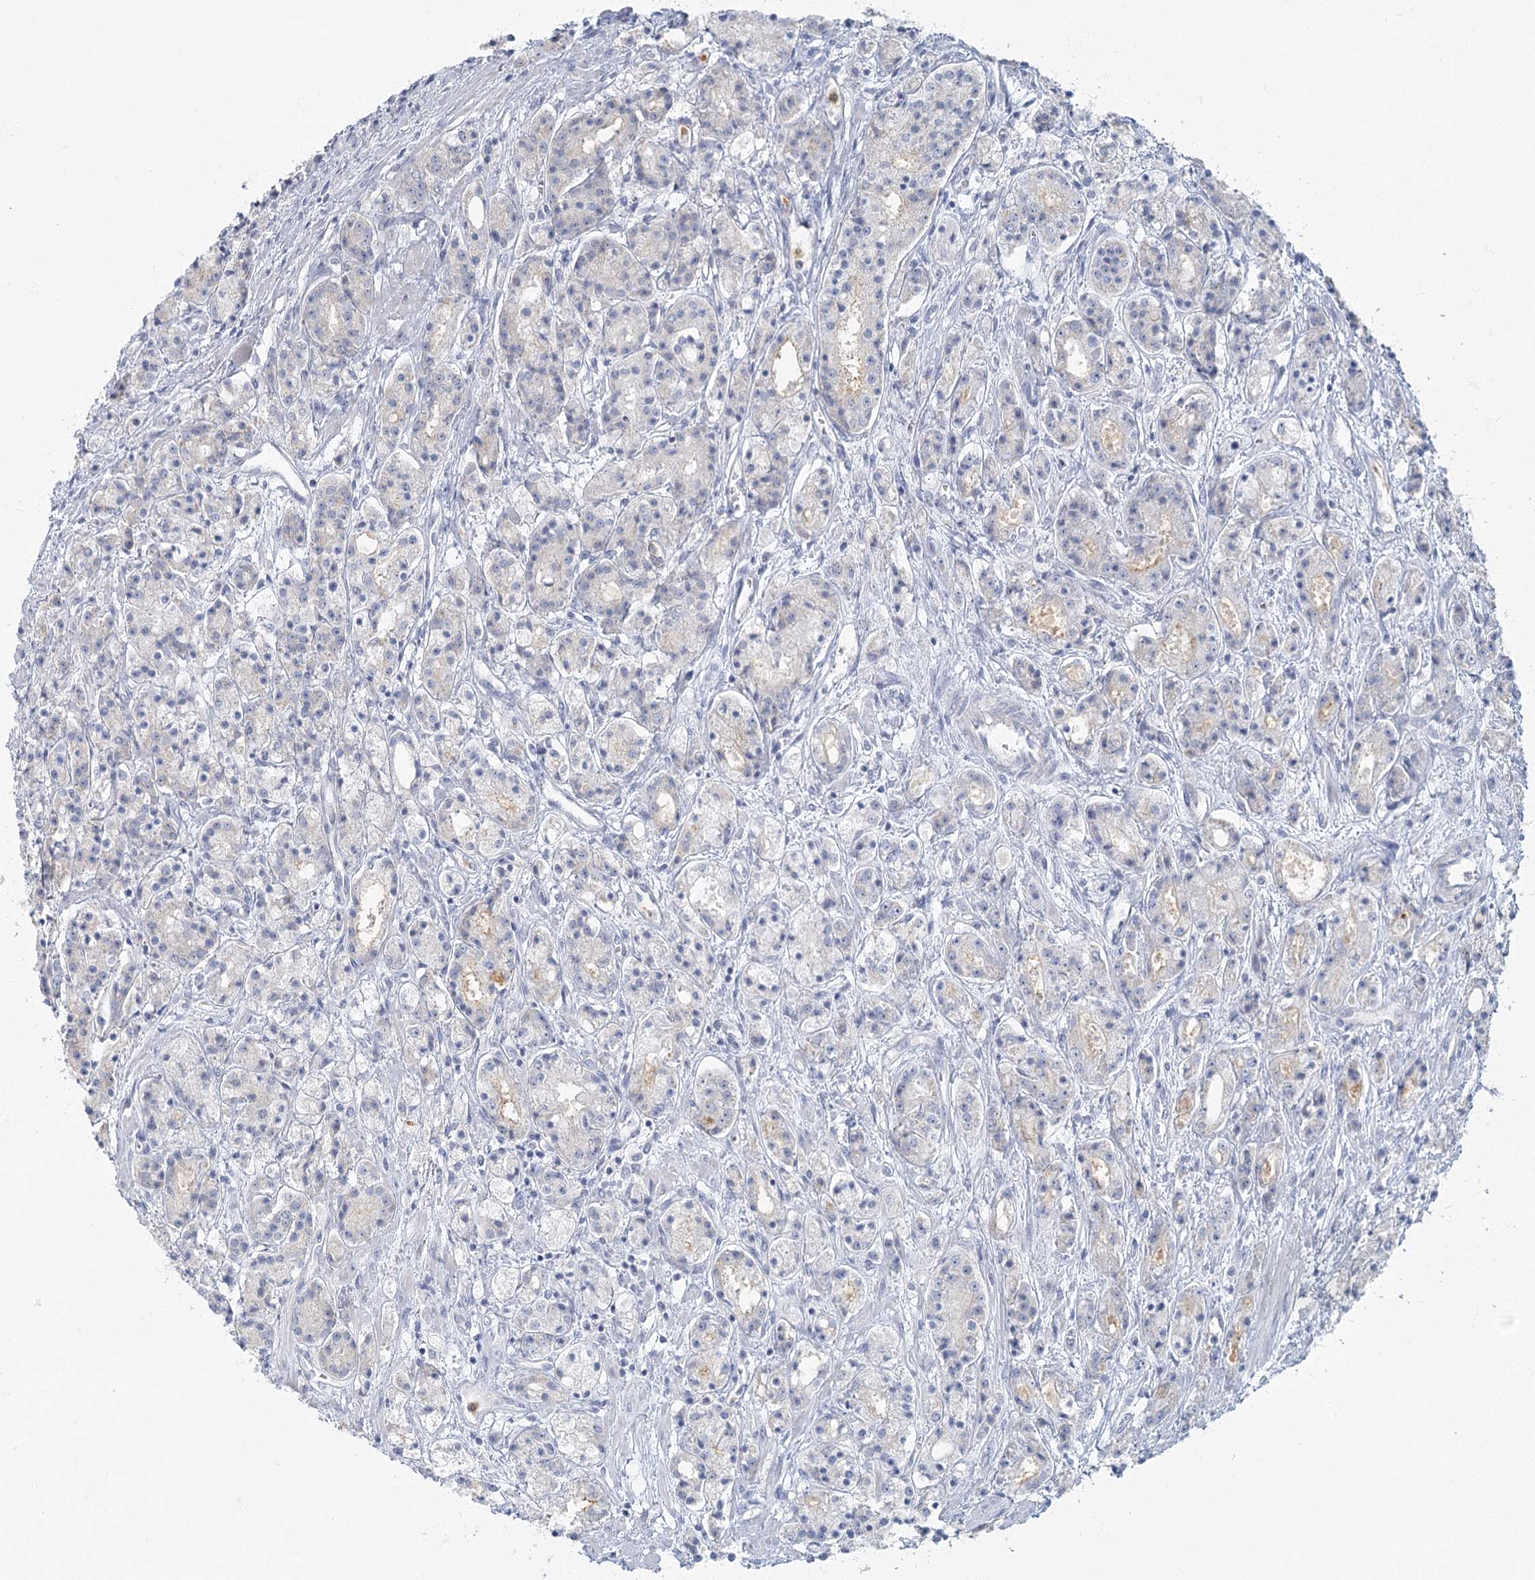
{"staining": {"intensity": "negative", "quantity": "none", "location": "none"}, "tissue": "prostate cancer", "cell_type": "Tumor cells", "image_type": "cancer", "snomed": [{"axis": "morphology", "description": "Adenocarcinoma, High grade"}, {"axis": "topography", "description": "Prostate"}], "caption": "Tumor cells show no significant positivity in prostate cancer (adenocarcinoma (high-grade)).", "gene": "FAM110C", "patient": {"sex": "male", "age": 60}}